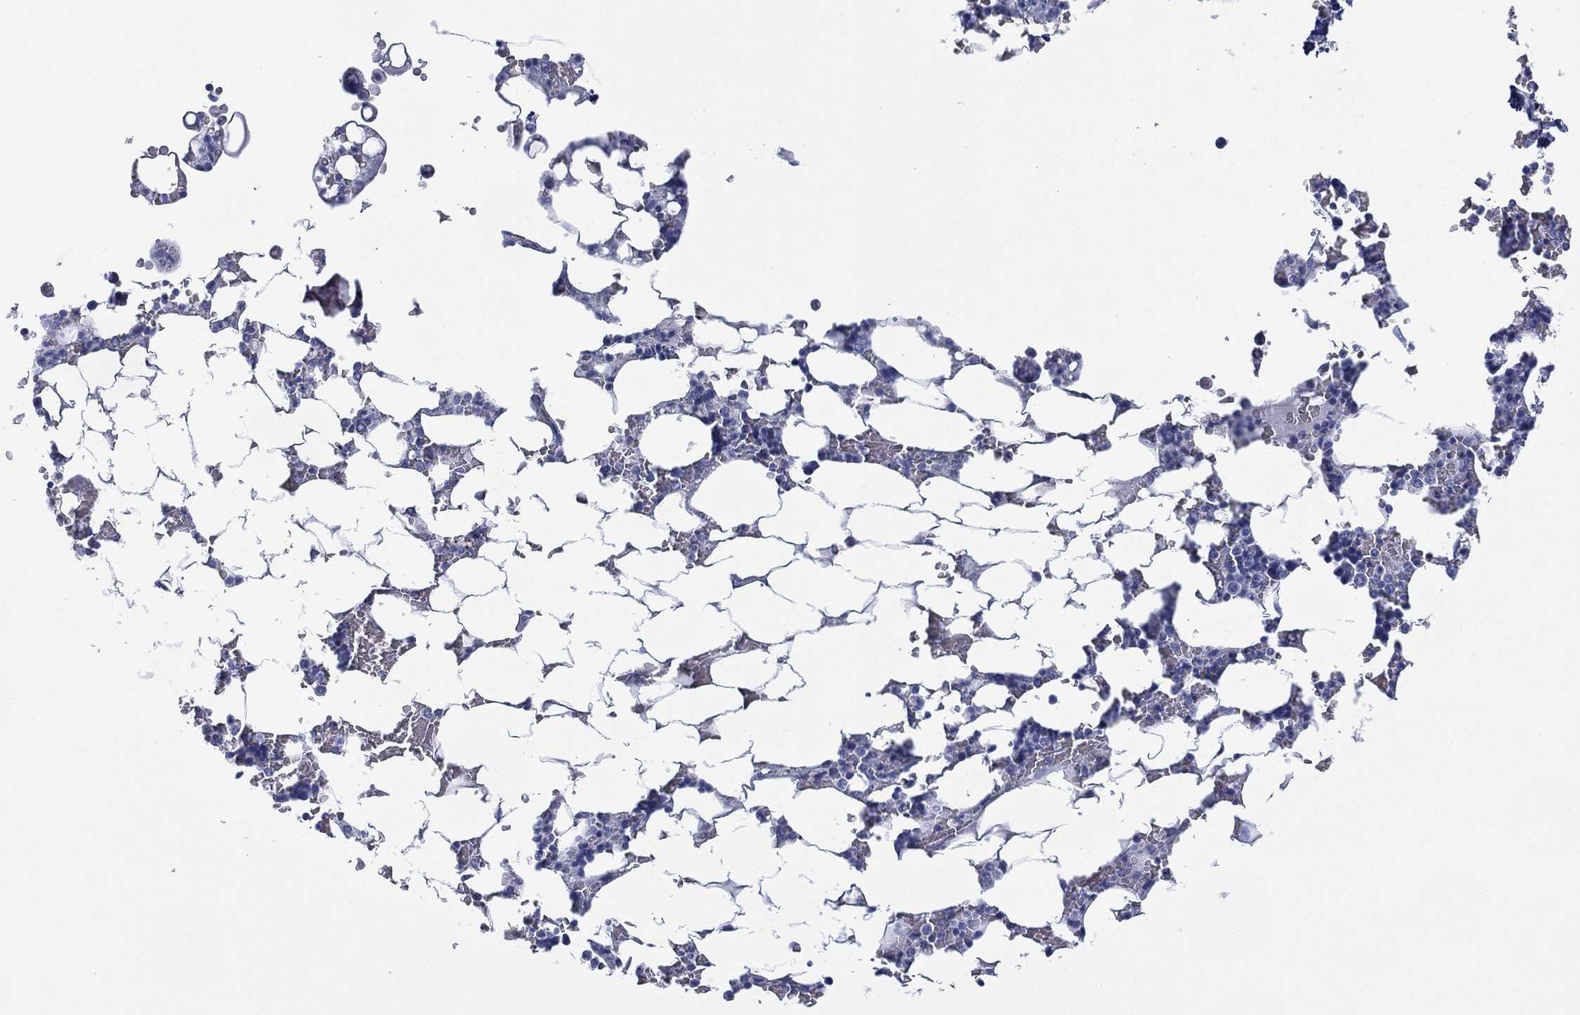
{"staining": {"intensity": "negative", "quantity": "none", "location": "none"}, "tissue": "bone marrow", "cell_type": "Hematopoietic cells", "image_type": "normal", "snomed": [{"axis": "morphology", "description": "Normal tissue, NOS"}, {"axis": "topography", "description": "Bone marrow"}], "caption": "Immunohistochemistry (IHC) histopathology image of normal bone marrow: human bone marrow stained with DAB displays no significant protein positivity in hematopoietic cells.", "gene": "DSG1", "patient": {"sex": "male", "age": 51}}